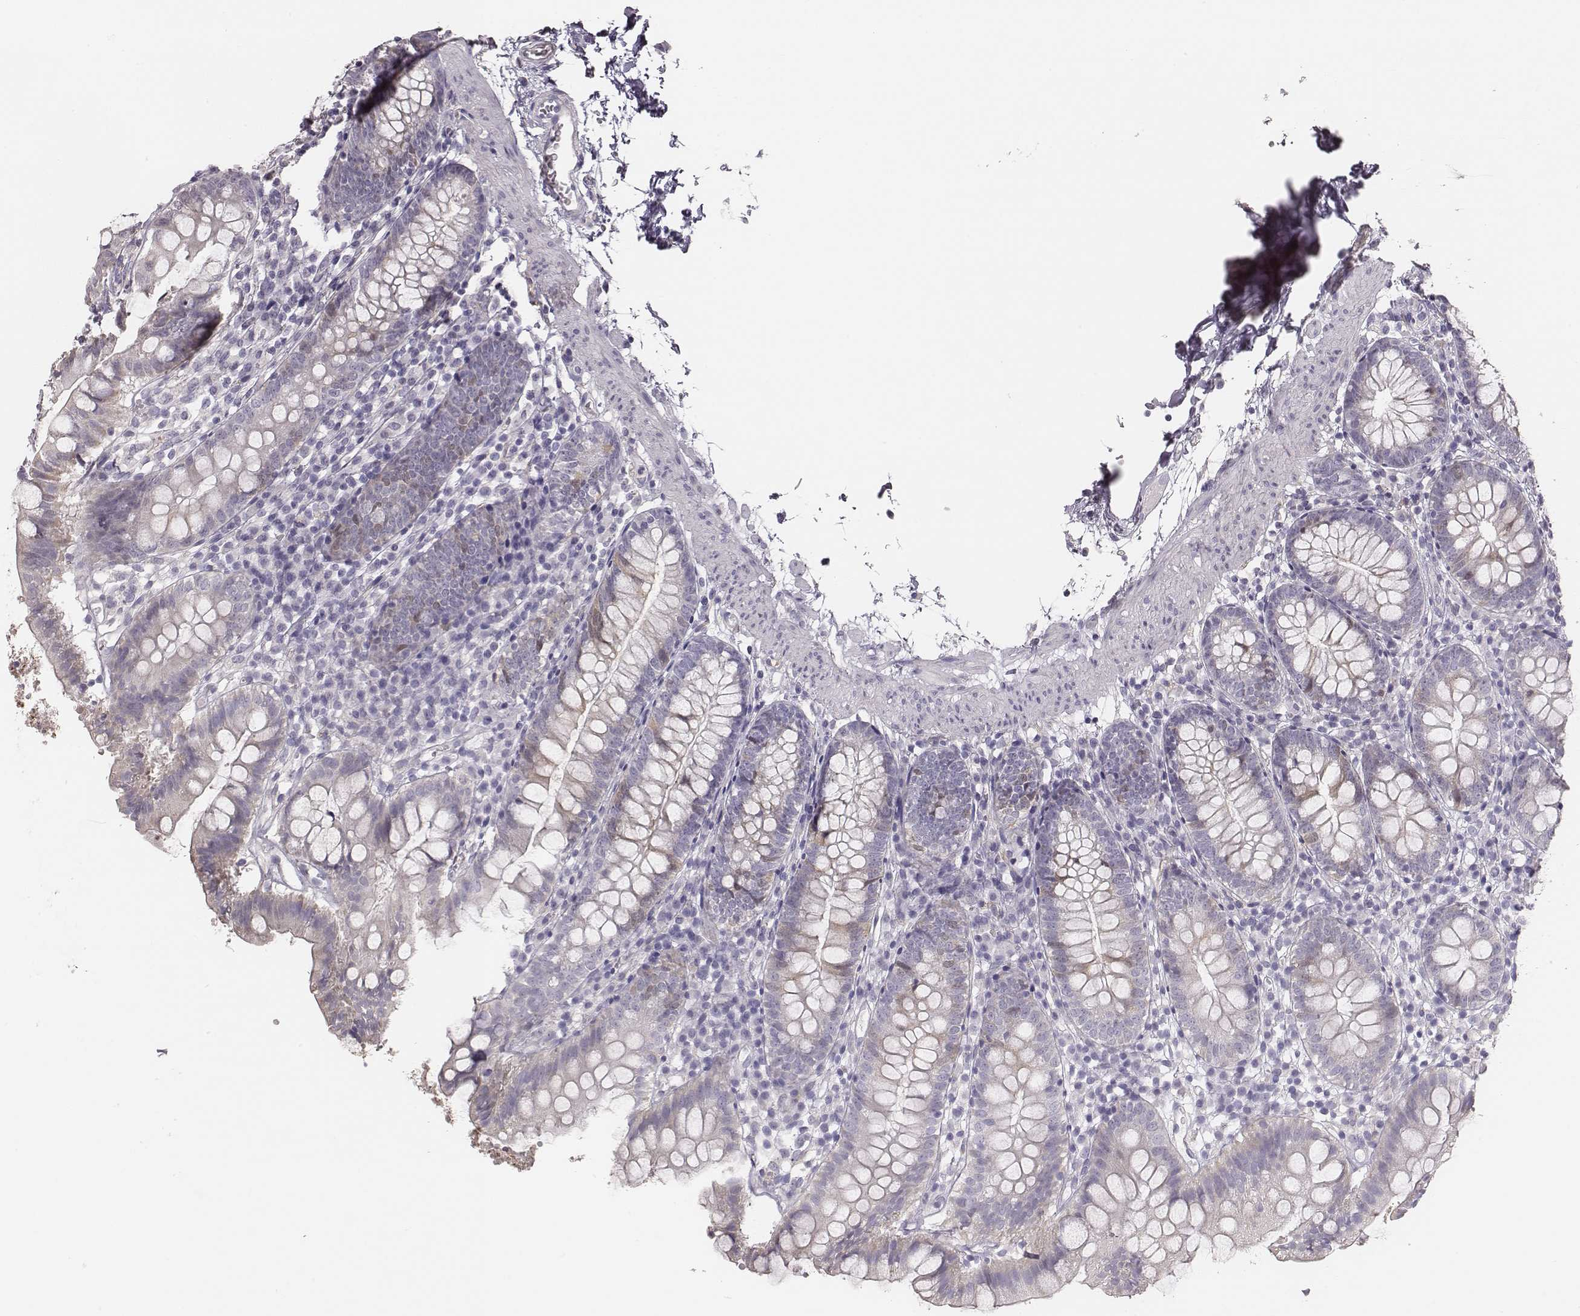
{"staining": {"intensity": "negative", "quantity": "none", "location": "none"}, "tissue": "small intestine", "cell_type": "Glandular cells", "image_type": "normal", "snomed": [{"axis": "morphology", "description": "Normal tissue, NOS"}, {"axis": "topography", "description": "Small intestine"}], "caption": "IHC image of normal small intestine stained for a protein (brown), which displays no expression in glandular cells. (Immunohistochemistry (ihc), brightfield microscopy, high magnification).", "gene": "PBK", "patient": {"sex": "female", "age": 90}}